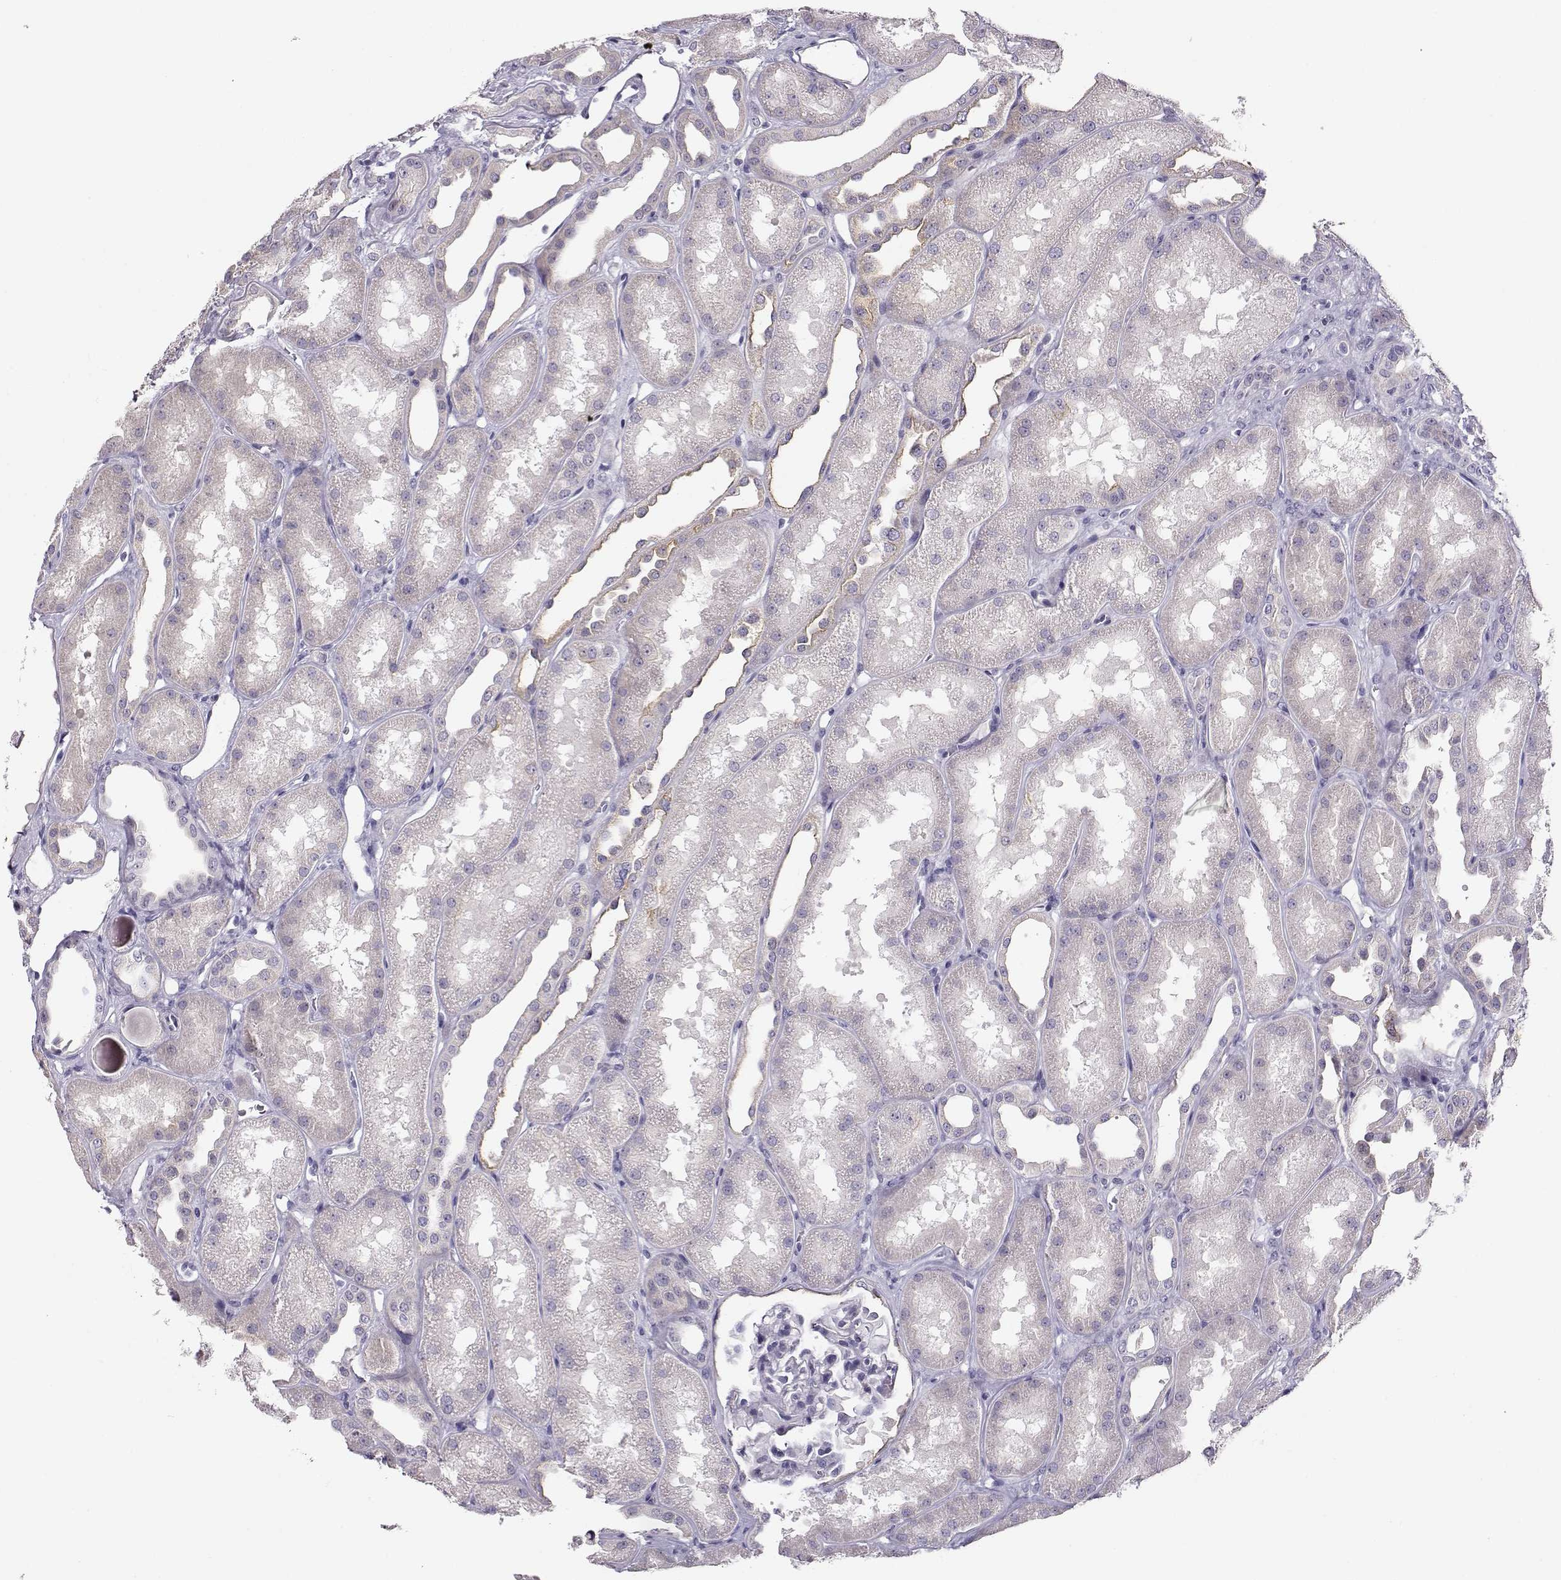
{"staining": {"intensity": "negative", "quantity": "none", "location": "none"}, "tissue": "kidney", "cell_type": "Cells in glomeruli", "image_type": "normal", "snomed": [{"axis": "morphology", "description": "Normal tissue, NOS"}, {"axis": "topography", "description": "Kidney"}], "caption": "A high-resolution micrograph shows immunohistochemistry (IHC) staining of unremarkable kidney, which demonstrates no significant positivity in cells in glomeruli.", "gene": "CRX", "patient": {"sex": "male", "age": 61}}